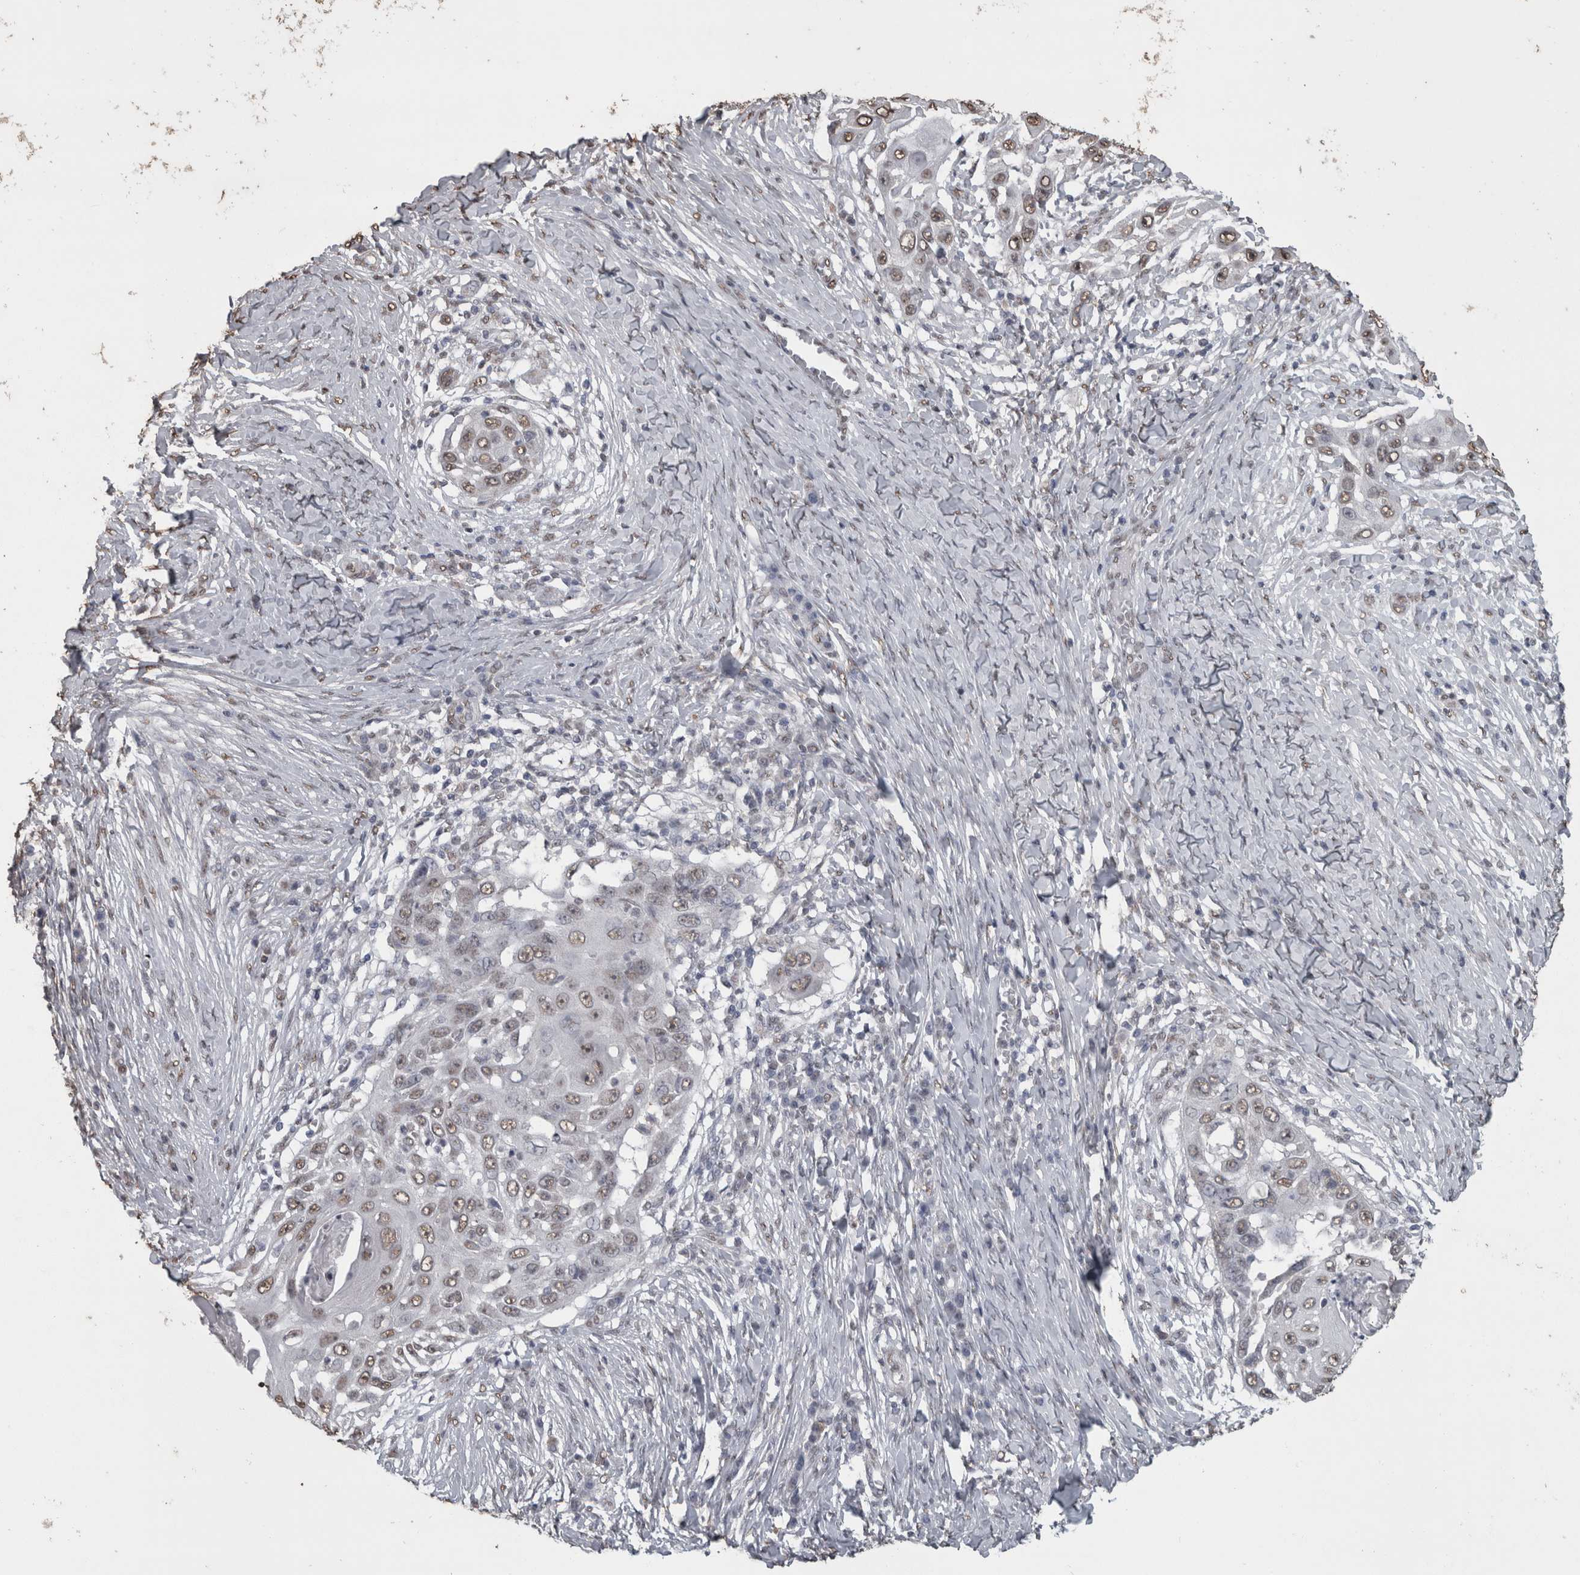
{"staining": {"intensity": "weak", "quantity": "25%-75%", "location": "nuclear"}, "tissue": "skin cancer", "cell_type": "Tumor cells", "image_type": "cancer", "snomed": [{"axis": "morphology", "description": "Squamous cell carcinoma, NOS"}, {"axis": "topography", "description": "Skin"}], "caption": "A low amount of weak nuclear expression is present in about 25%-75% of tumor cells in skin cancer (squamous cell carcinoma) tissue. The protein is shown in brown color, while the nuclei are stained blue.", "gene": "SMAD7", "patient": {"sex": "female", "age": 44}}